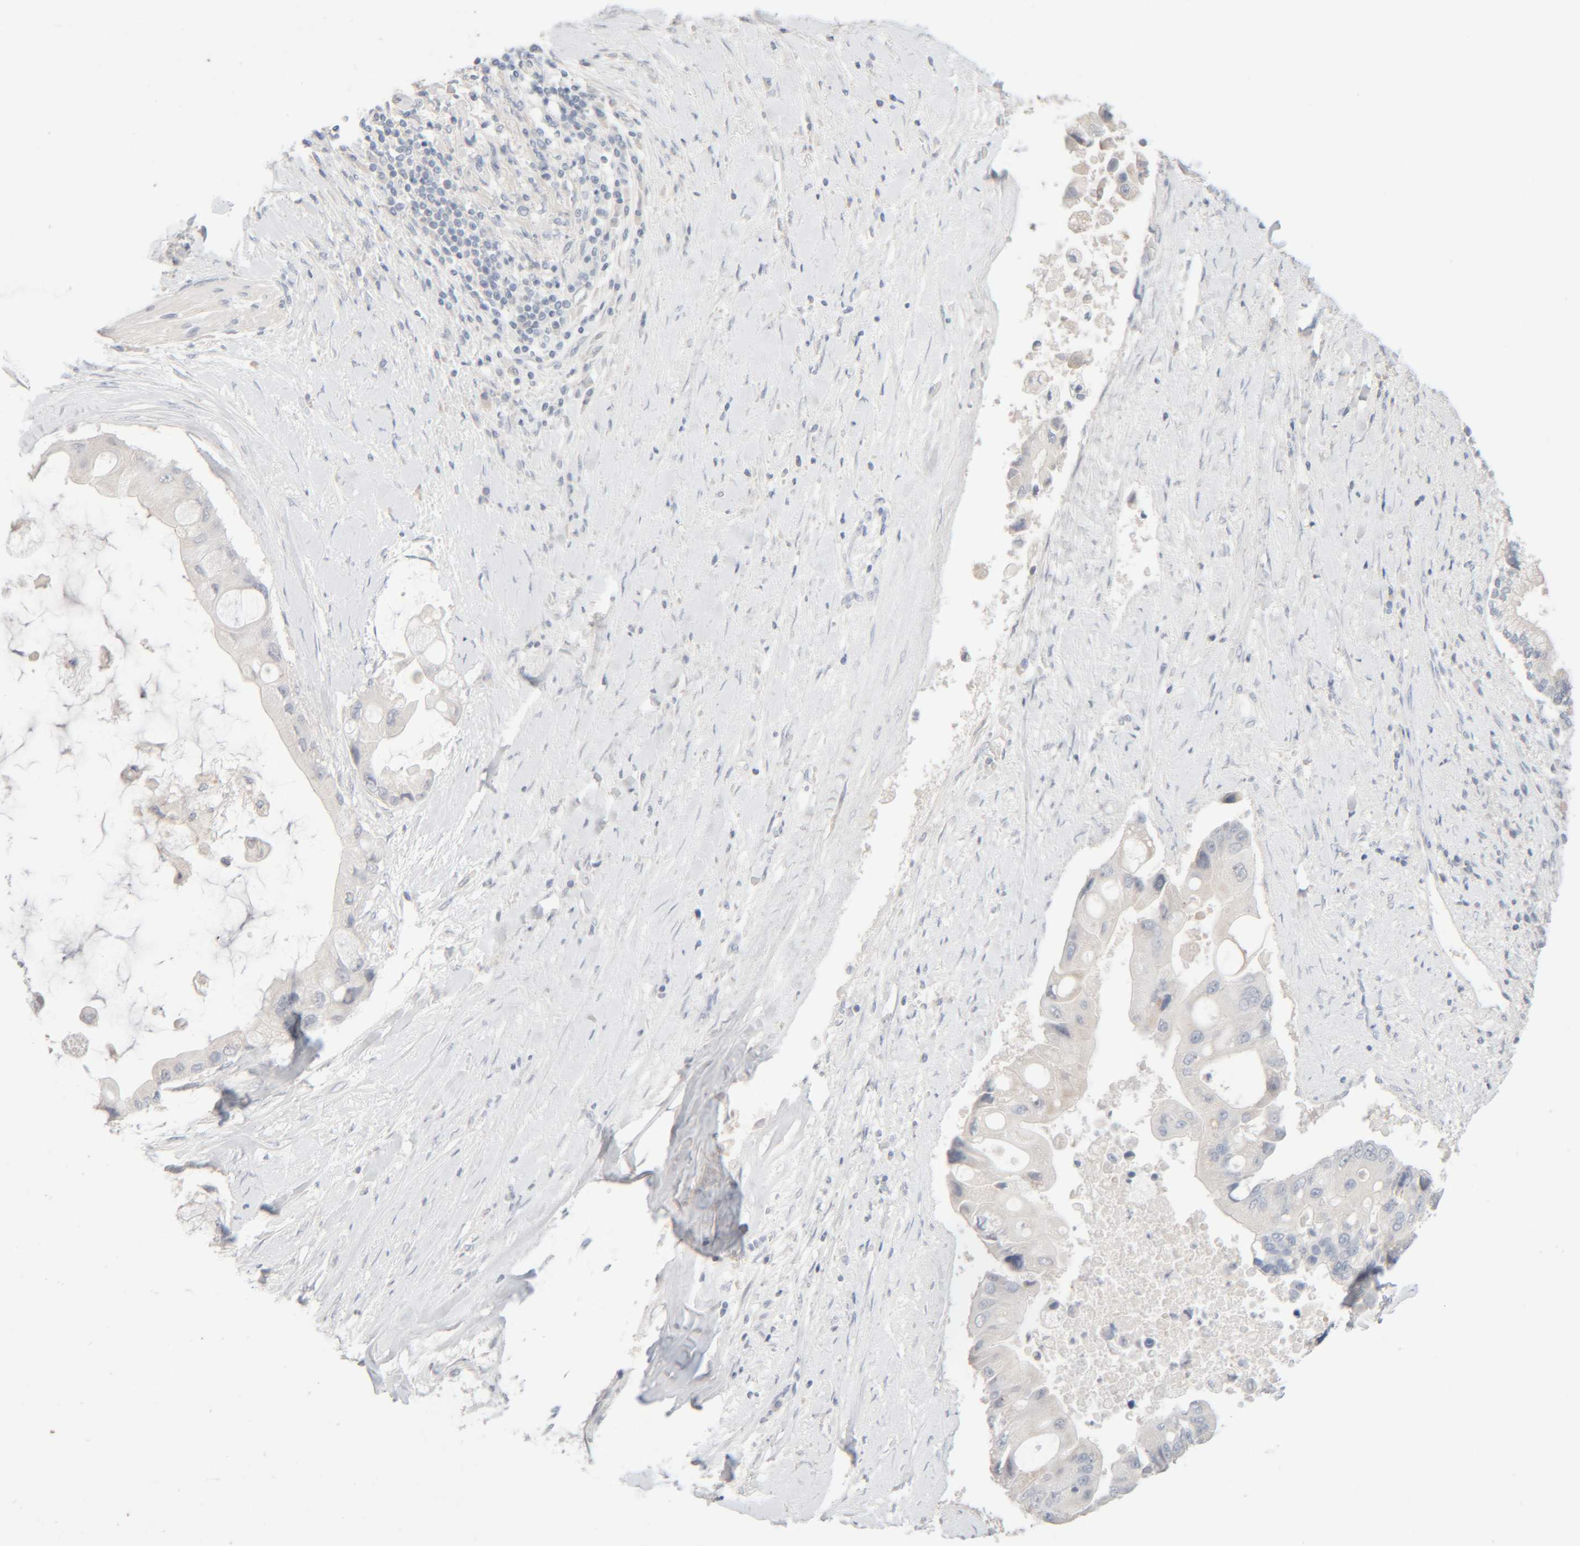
{"staining": {"intensity": "negative", "quantity": "none", "location": "none"}, "tissue": "liver cancer", "cell_type": "Tumor cells", "image_type": "cancer", "snomed": [{"axis": "morphology", "description": "Cholangiocarcinoma"}, {"axis": "topography", "description": "Liver"}], "caption": "Liver cholangiocarcinoma was stained to show a protein in brown. There is no significant expression in tumor cells.", "gene": "RIDA", "patient": {"sex": "male", "age": 50}}